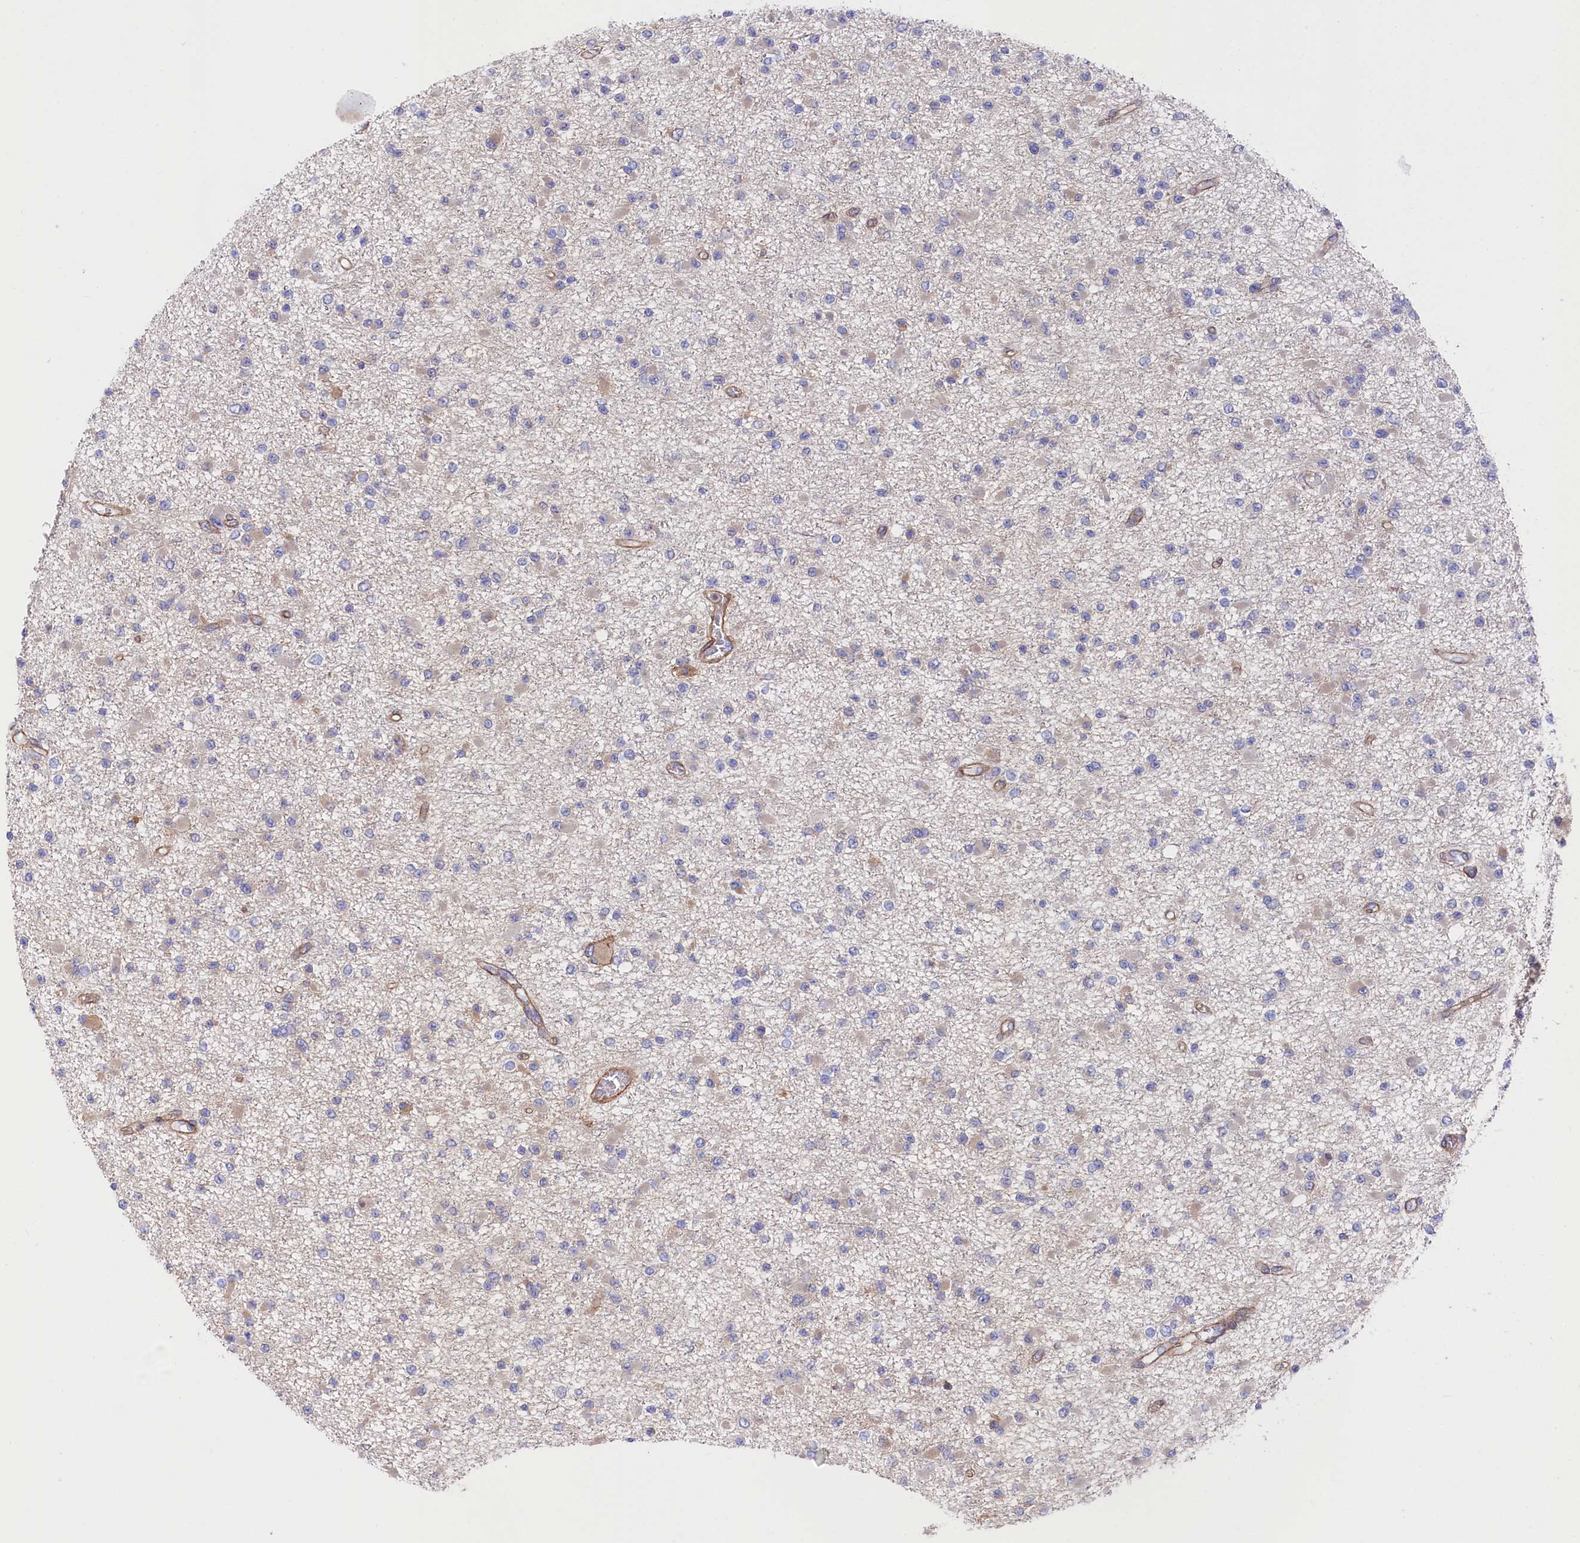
{"staining": {"intensity": "negative", "quantity": "none", "location": "none"}, "tissue": "glioma", "cell_type": "Tumor cells", "image_type": "cancer", "snomed": [{"axis": "morphology", "description": "Glioma, malignant, Low grade"}, {"axis": "topography", "description": "Brain"}], "caption": "This image is of glioma stained with immunohistochemistry to label a protein in brown with the nuclei are counter-stained blue. There is no staining in tumor cells.", "gene": "TNKS1BP1", "patient": {"sex": "female", "age": 22}}